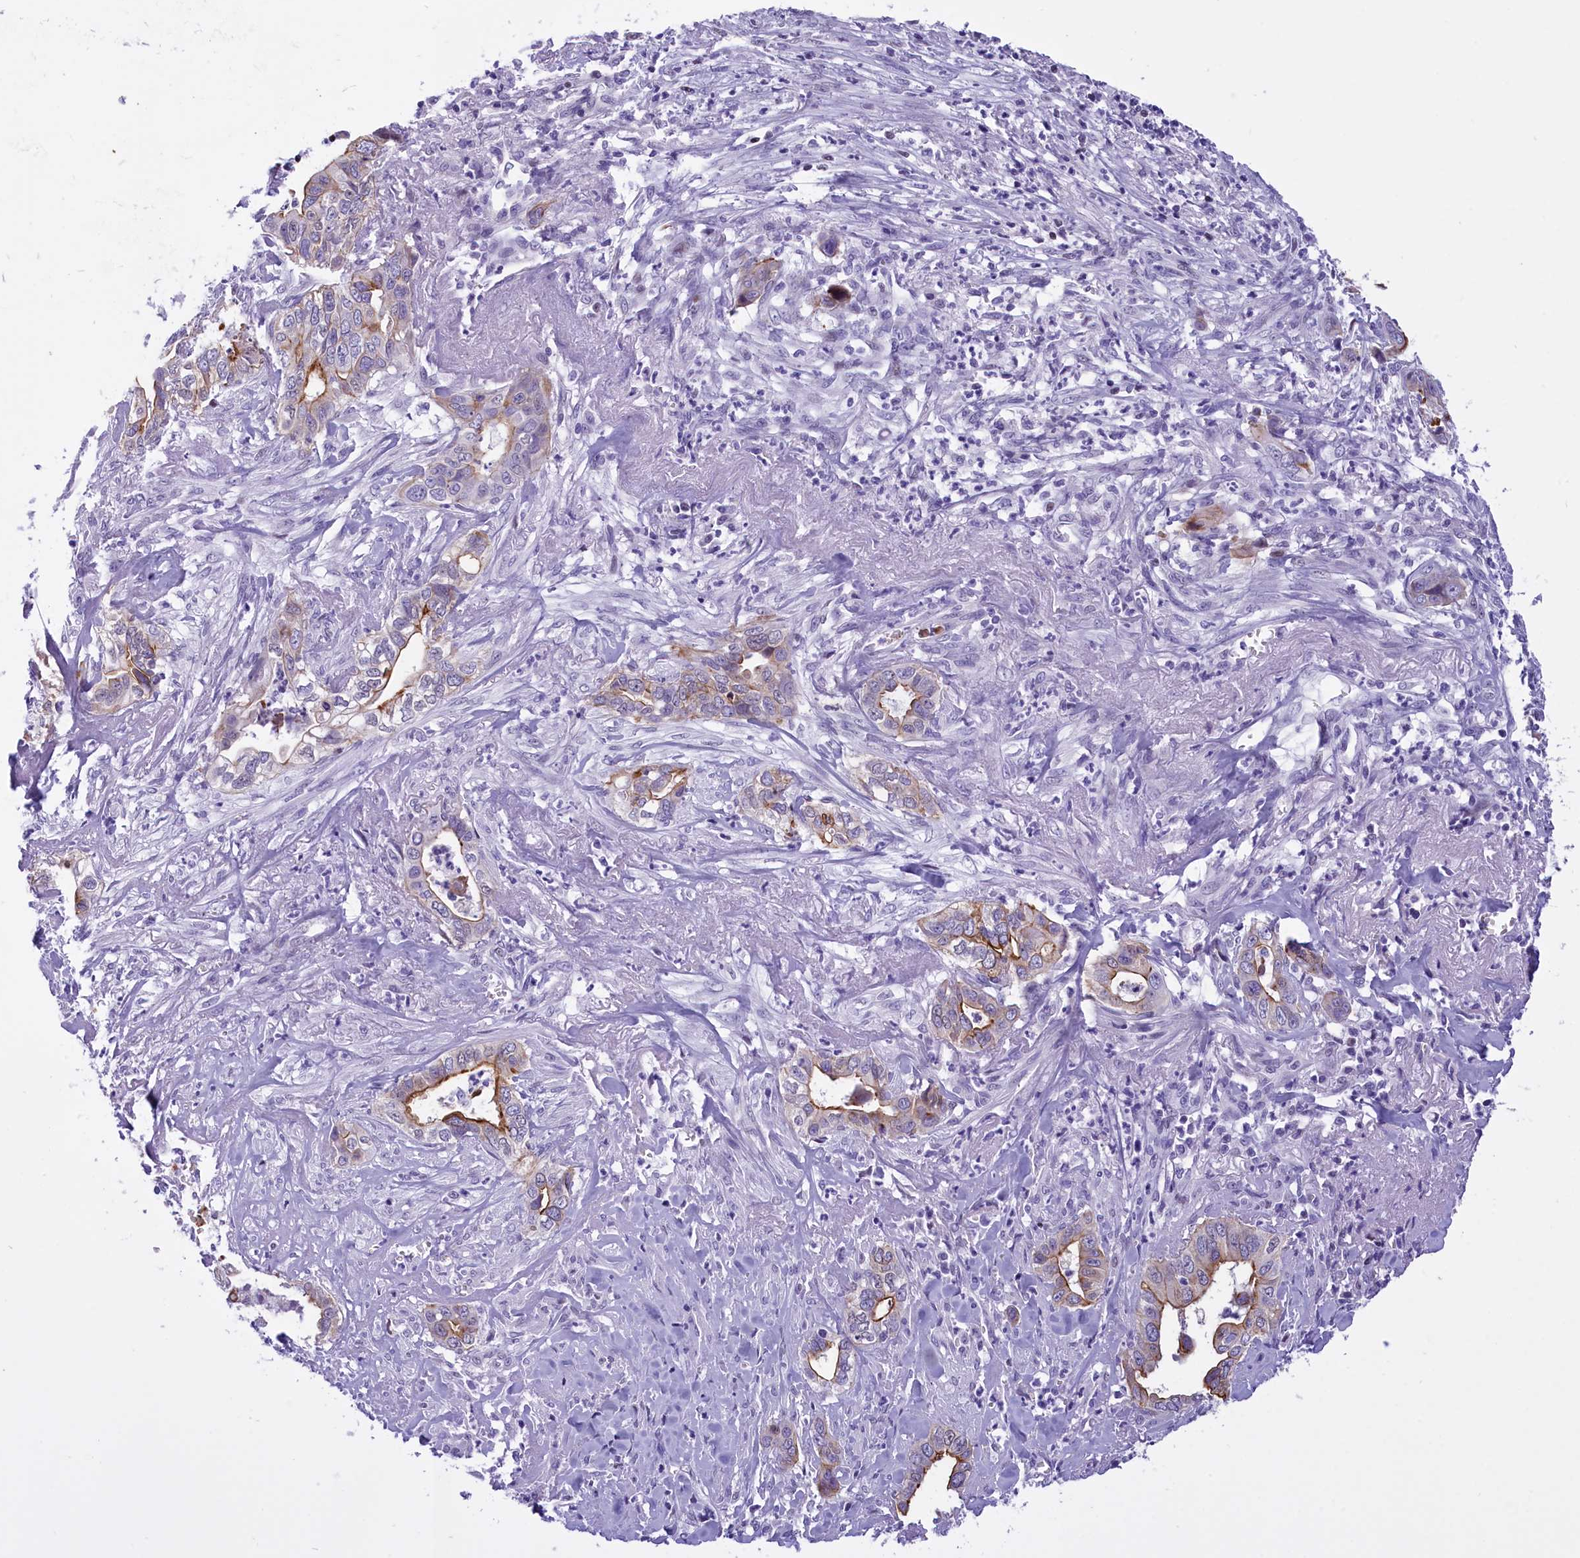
{"staining": {"intensity": "moderate", "quantity": "25%-75%", "location": "cytoplasmic/membranous"}, "tissue": "liver cancer", "cell_type": "Tumor cells", "image_type": "cancer", "snomed": [{"axis": "morphology", "description": "Cholangiocarcinoma"}, {"axis": "topography", "description": "Liver"}], "caption": "Immunohistochemical staining of human cholangiocarcinoma (liver) exhibits moderate cytoplasmic/membranous protein staining in approximately 25%-75% of tumor cells.", "gene": "SPIRE2", "patient": {"sex": "female", "age": 79}}